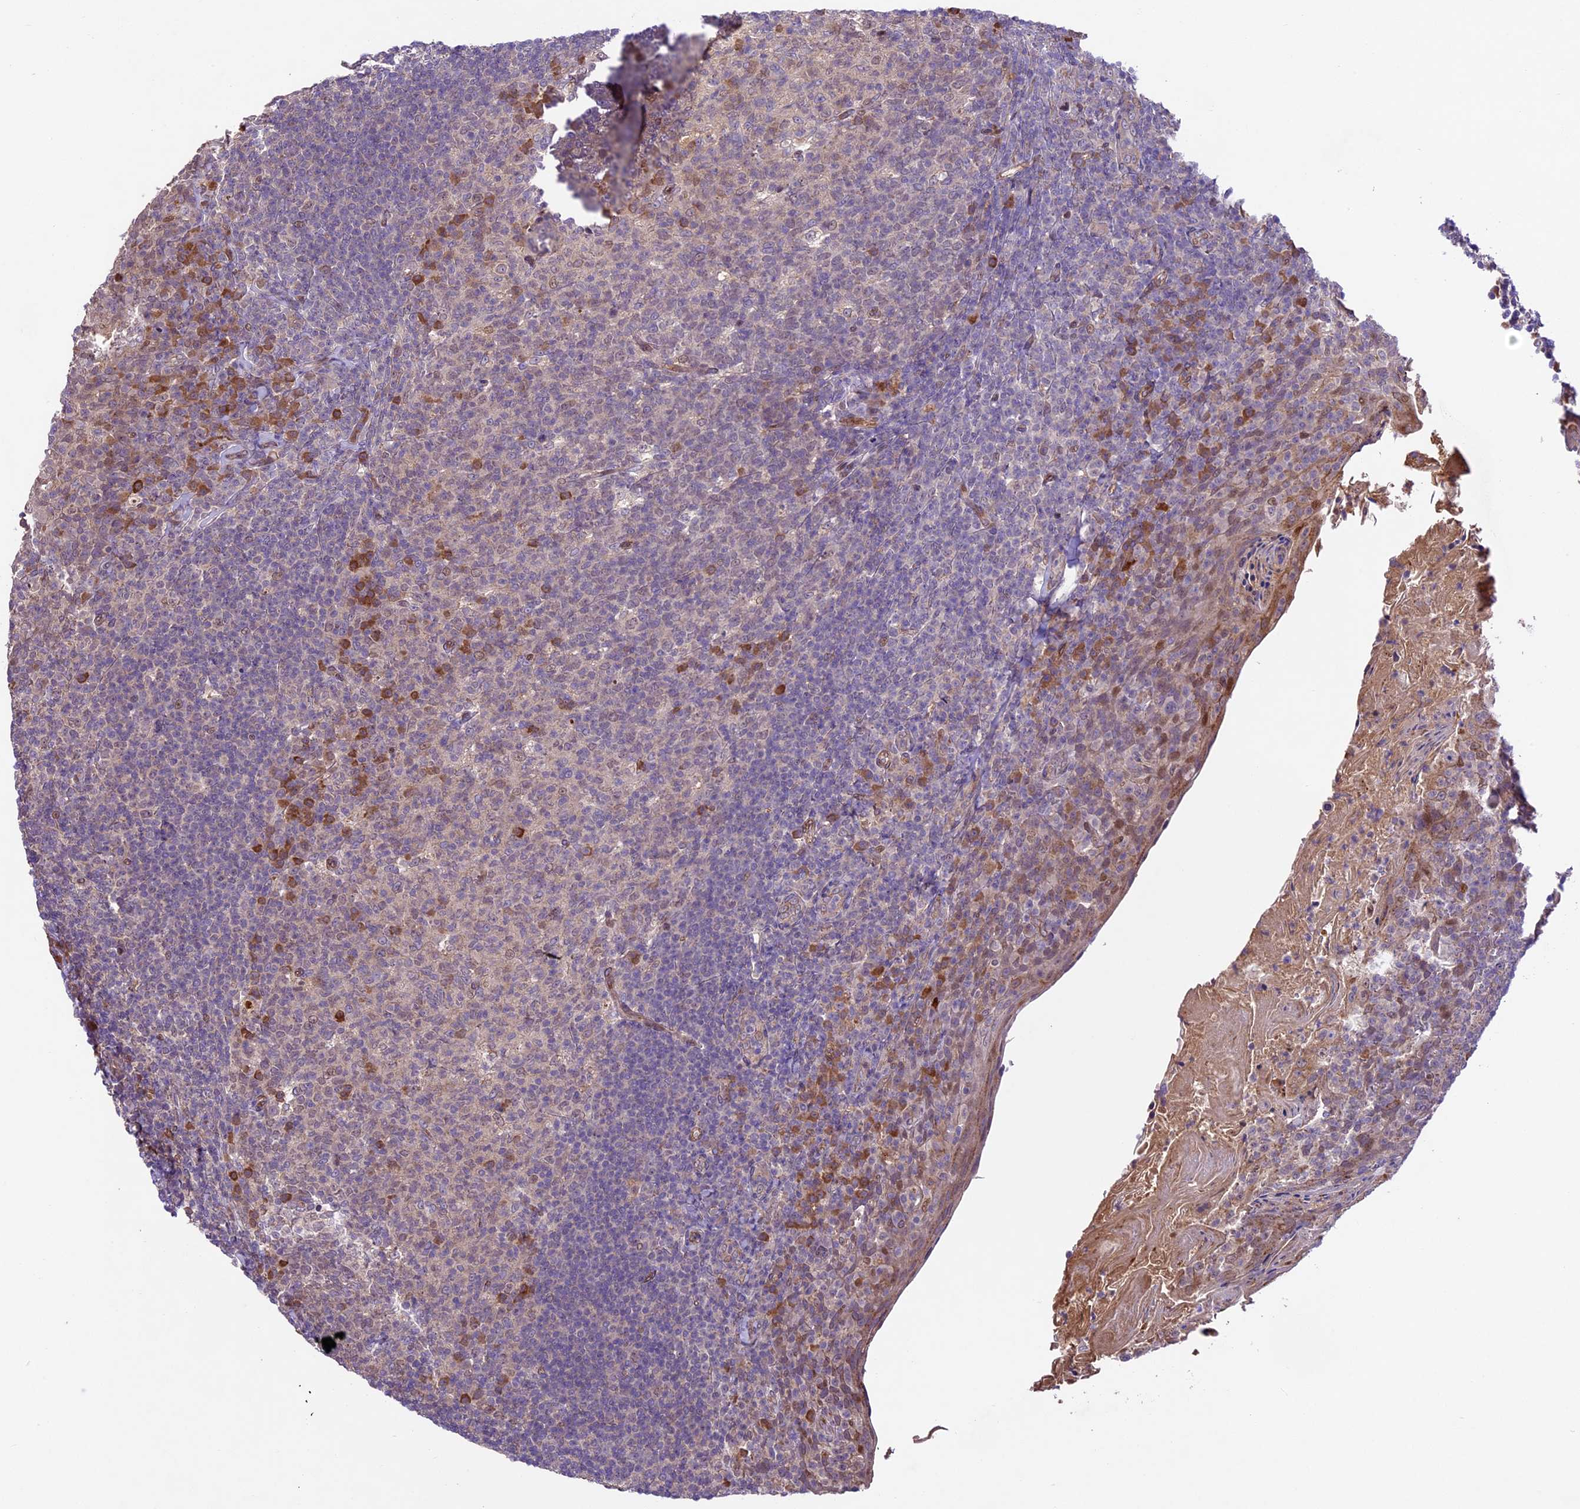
{"staining": {"intensity": "moderate", "quantity": "<25%", "location": "cytoplasmic/membranous"}, "tissue": "tonsil", "cell_type": "Germinal center cells", "image_type": "normal", "snomed": [{"axis": "morphology", "description": "Normal tissue, NOS"}, {"axis": "topography", "description": "Tonsil"}], "caption": "High-magnification brightfield microscopy of unremarkable tonsil stained with DAB (3,3'-diaminobenzidine) (brown) and counterstained with hematoxylin (blue). germinal center cells exhibit moderate cytoplasmic/membranous positivity is present in approximately<25% of cells.", "gene": "CCSER1", "patient": {"sex": "female", "age": 10}}